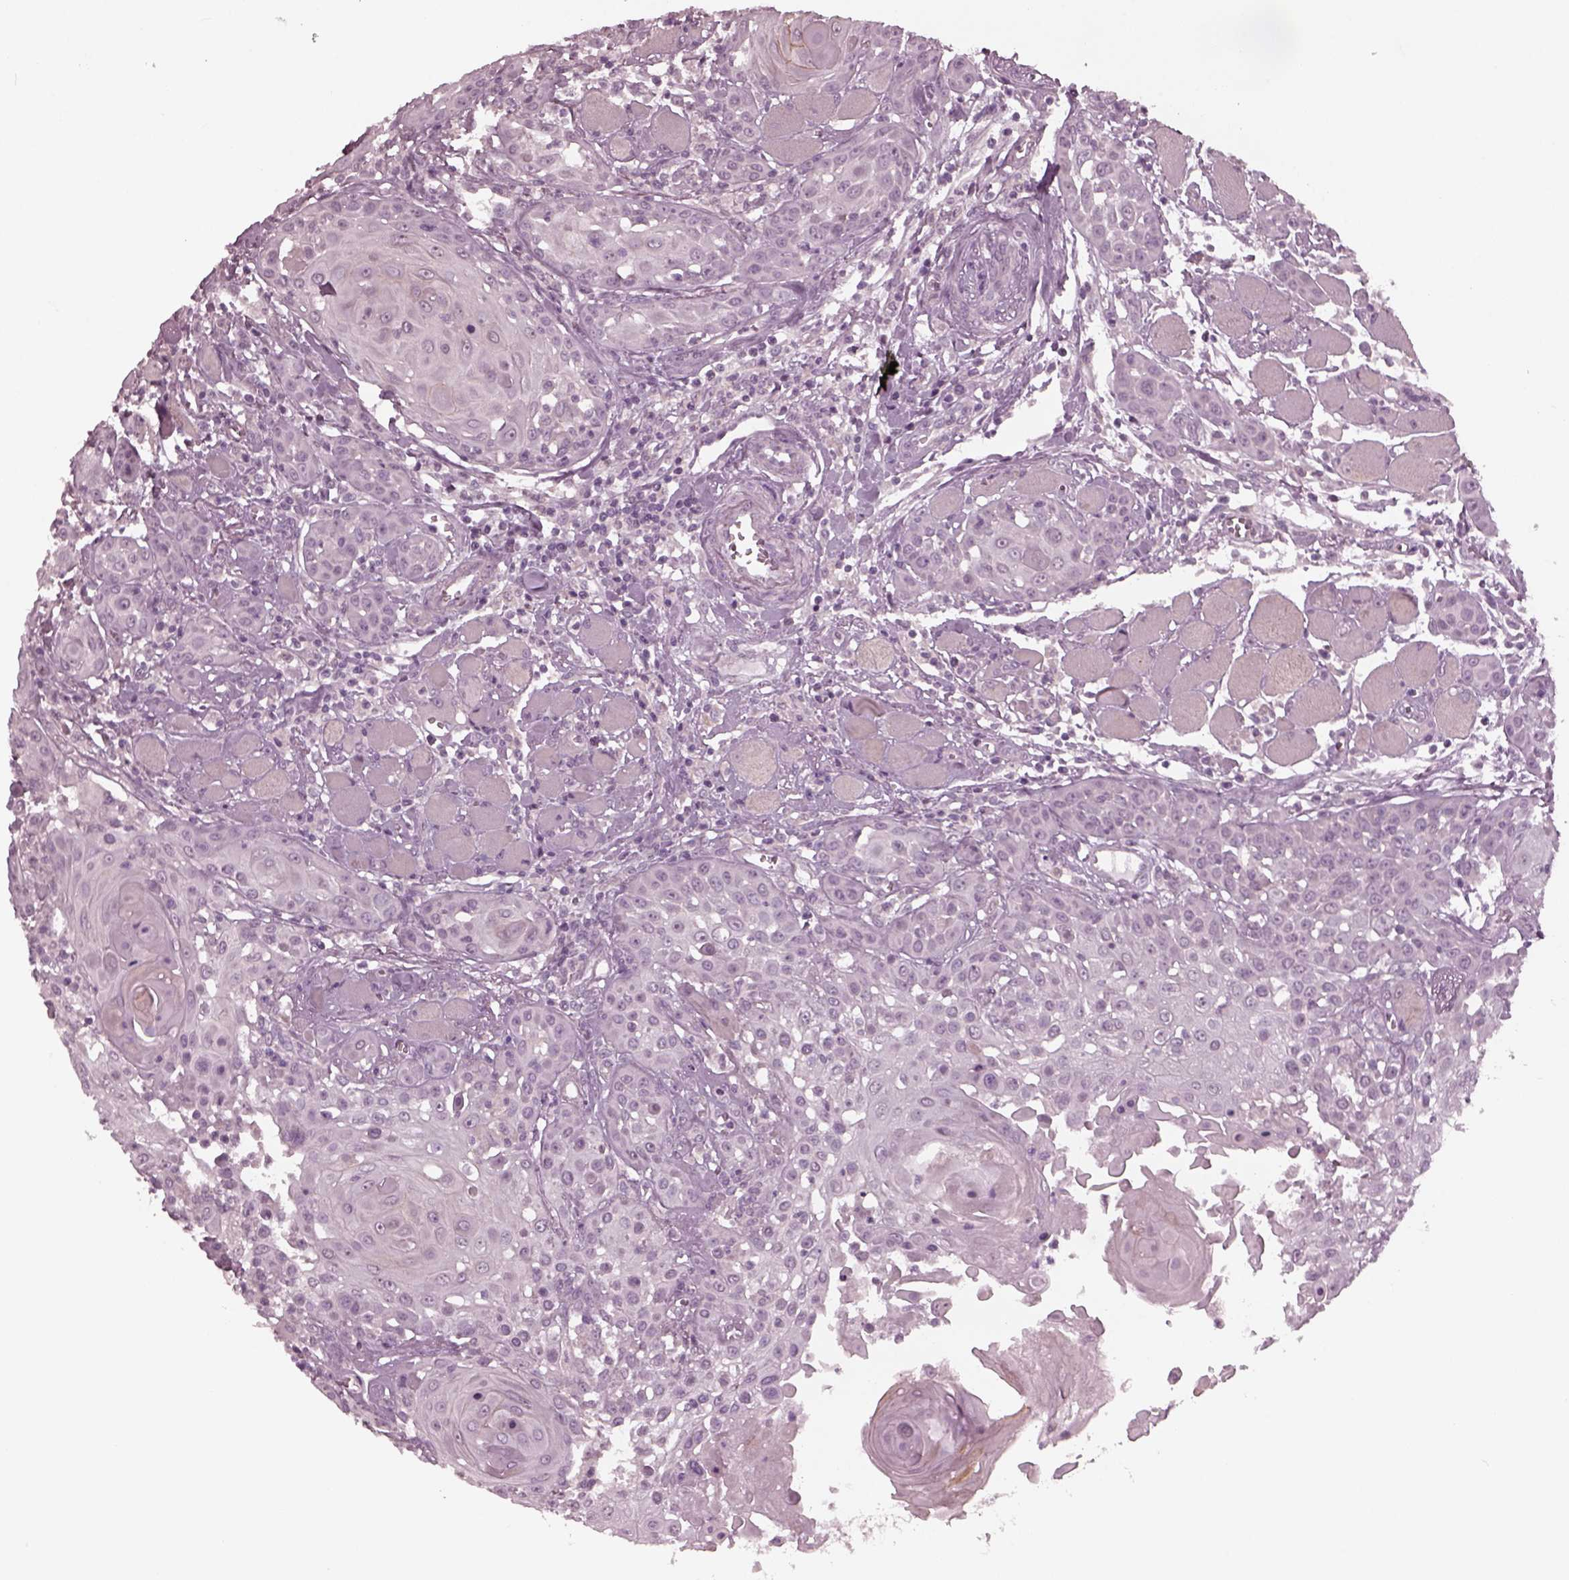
{"staining": {"intensity": "negative", "quantity": "none", "location": "none"}, "tissue": "head and neck cancer", "cell_type": "Tumor cells", "image_type": "cancer", "snomed": [{"axis": "morphology", "description": "Squamous cell carcinoma, NOS"}, {"axis": "topography", "description": "Head-Neck"}], "caption": "DAB (3,3'-diaminobenzidine) immunohistochemical staining of head and neck cancer (squamous cell carcinoma) reveals no significant expression in tumor cells.", "gene": "YY2", "patient": {"sex": "female", "age": 80}}